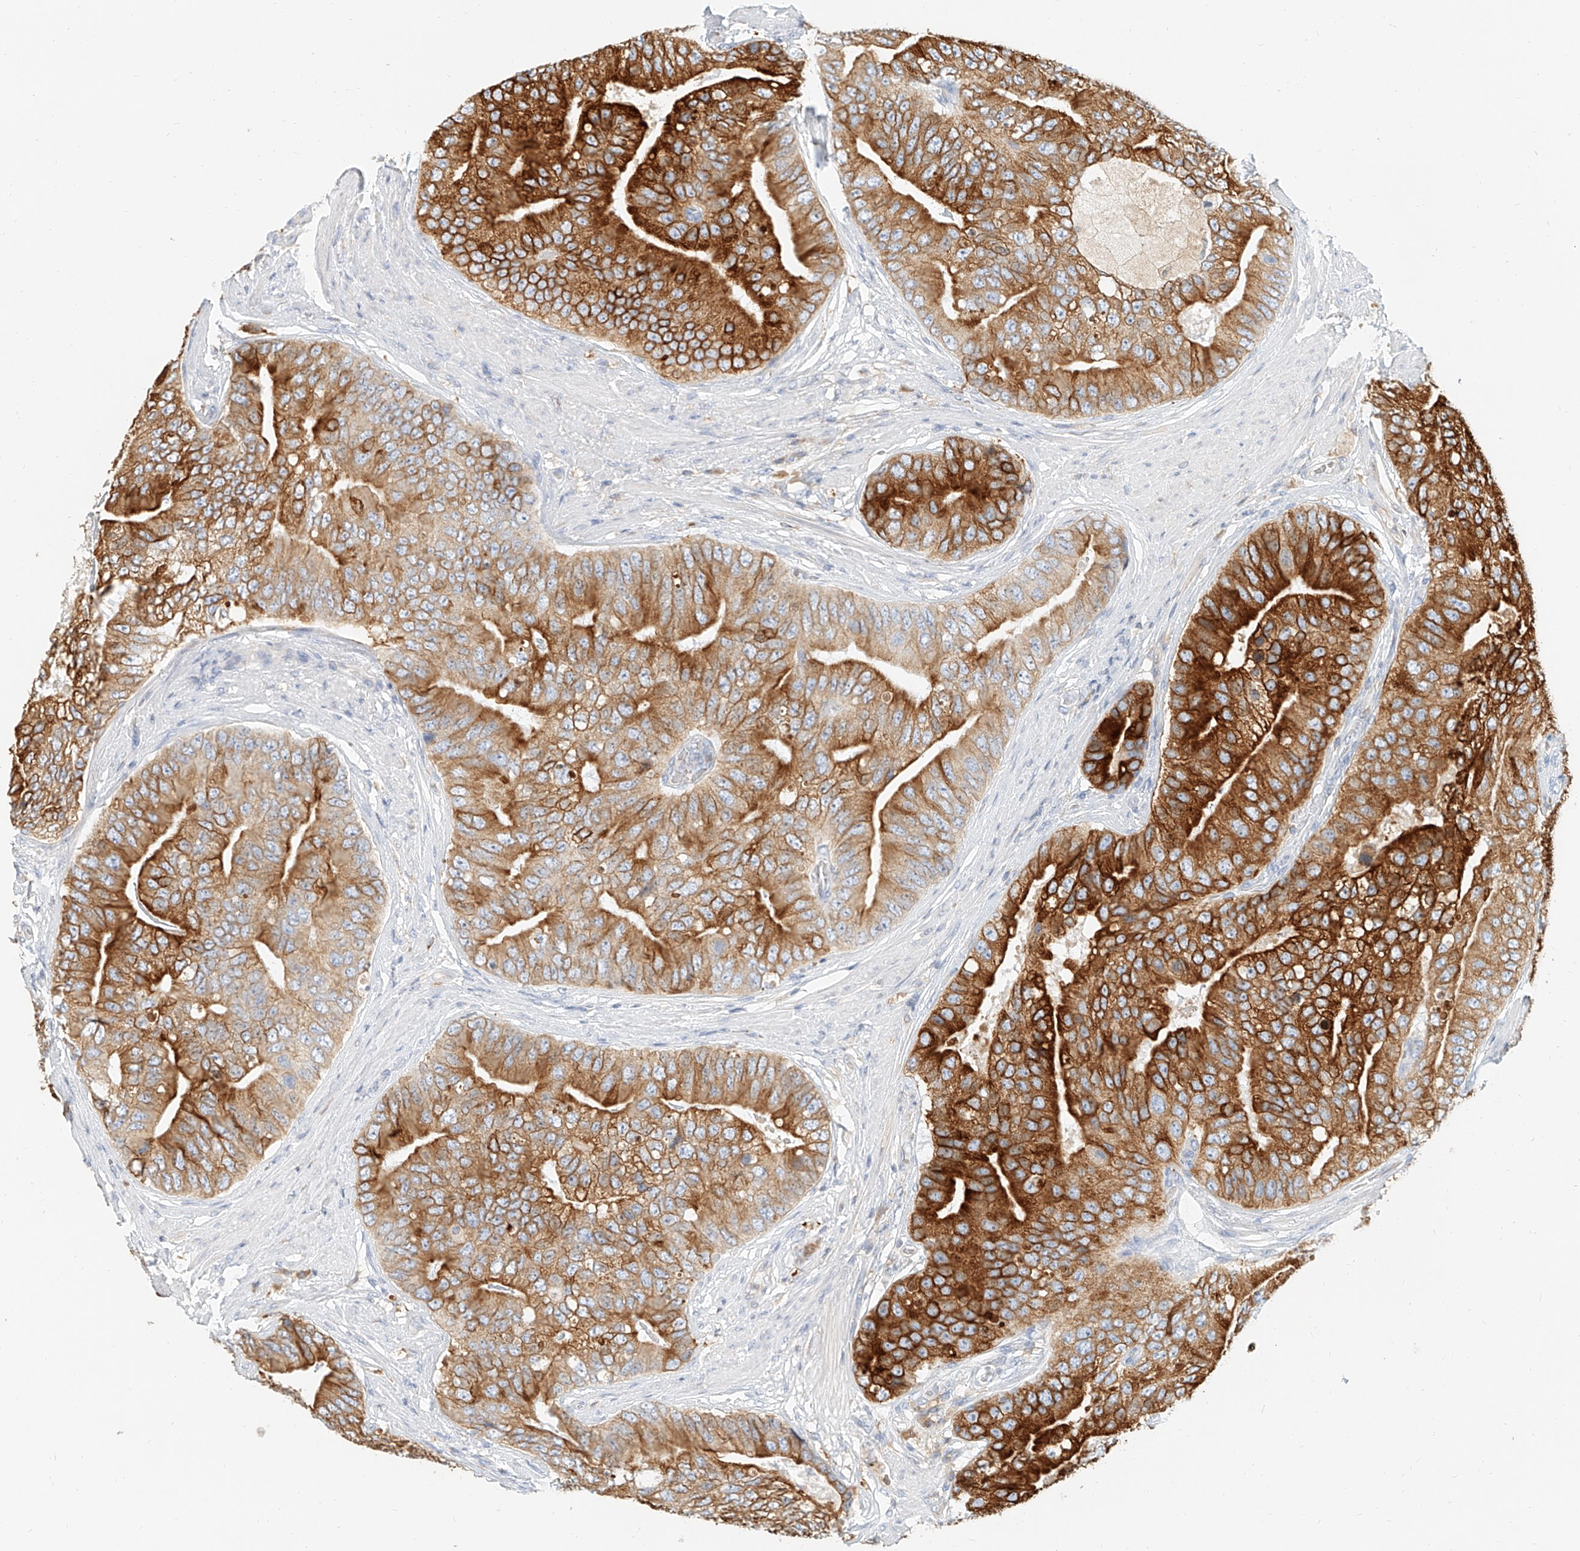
{"staining": {"intensity": "strong", "quantity": ">75%", "location": "cytoplasmic/membranous"}, "tissue": "prostate cancer", "cell_type": "Tumor cells", "image_type": "cancer", "snomed": [{"axis": "morphology", "description": "Adenocarcinoma, High grade"}, {"axis": "topography", "description": "Prostate"}], "caption": "High-grade adenocarcinoma (prostate) stained with IHC displays strong cytoplasmic/membranous expression in about >75% of tumor cells.", "gene": "DHRS7", "patient": {"sex": "male", "age": 70}}